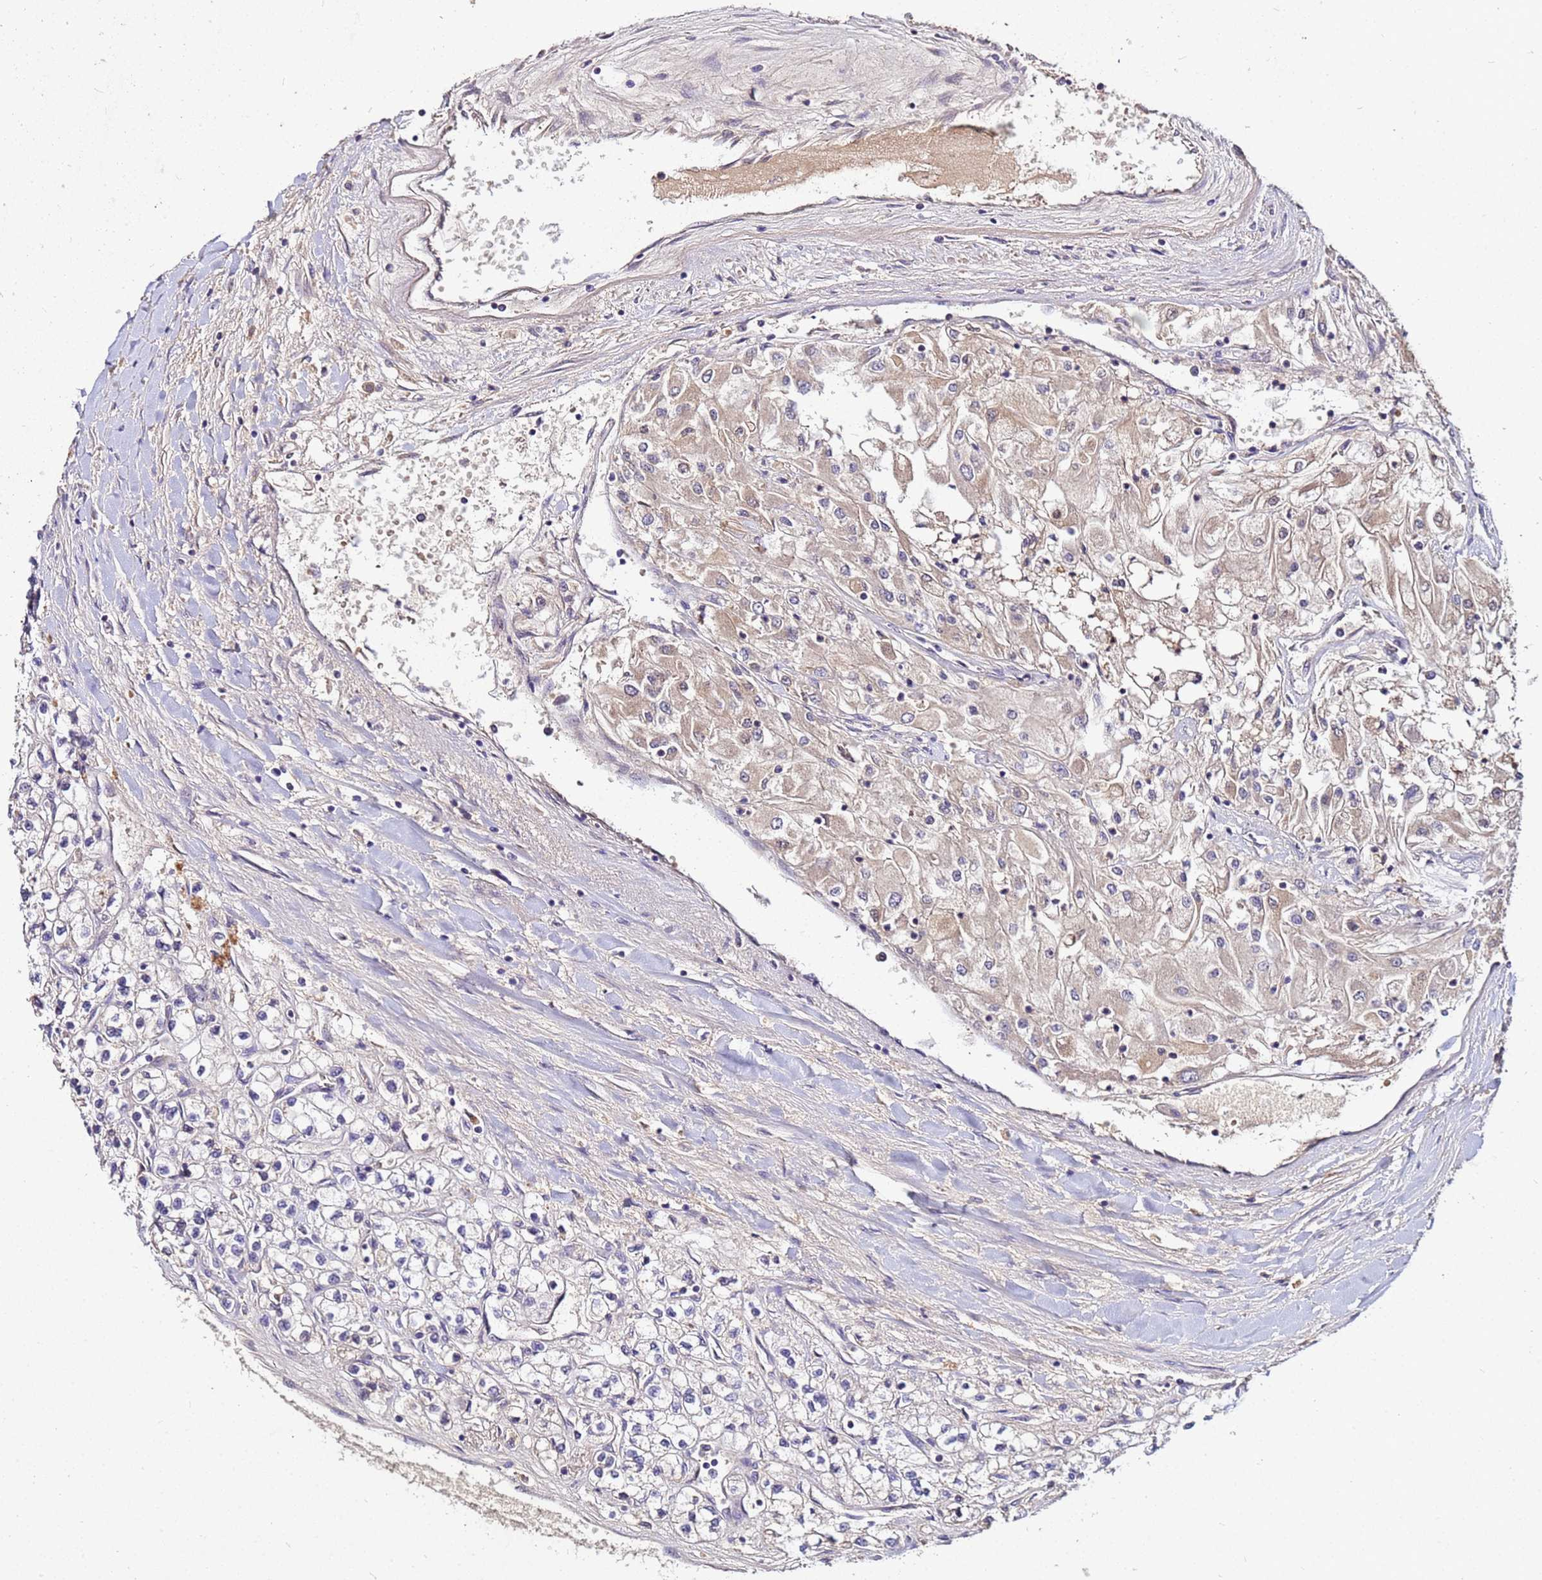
{"staining": {"intensity": "weak", "quantity": "<25%", "location": "cytoplasmic/membranous"}, "tissue": "renal cancer", "cell_type": "Tumor cells", "image_type": "cancer", "snomed": [{"axis": "morphology", "description": "Adenocarcinoma, NOS"}, {"axis": "topography", "description": "Kidney"}], "caption": "Immunohistochemical staining of renal cancer exhibits no significant expression in tumor cells. The staining was performed using DAB (3,3'-diaminobenzidine) to visualize the protein expression in brown, while the nuclei were stained in blue with hematoxylin (Magnification: 20x).", "gene": "GSPT2", "patient": {"sex": "male", "age": 80}}